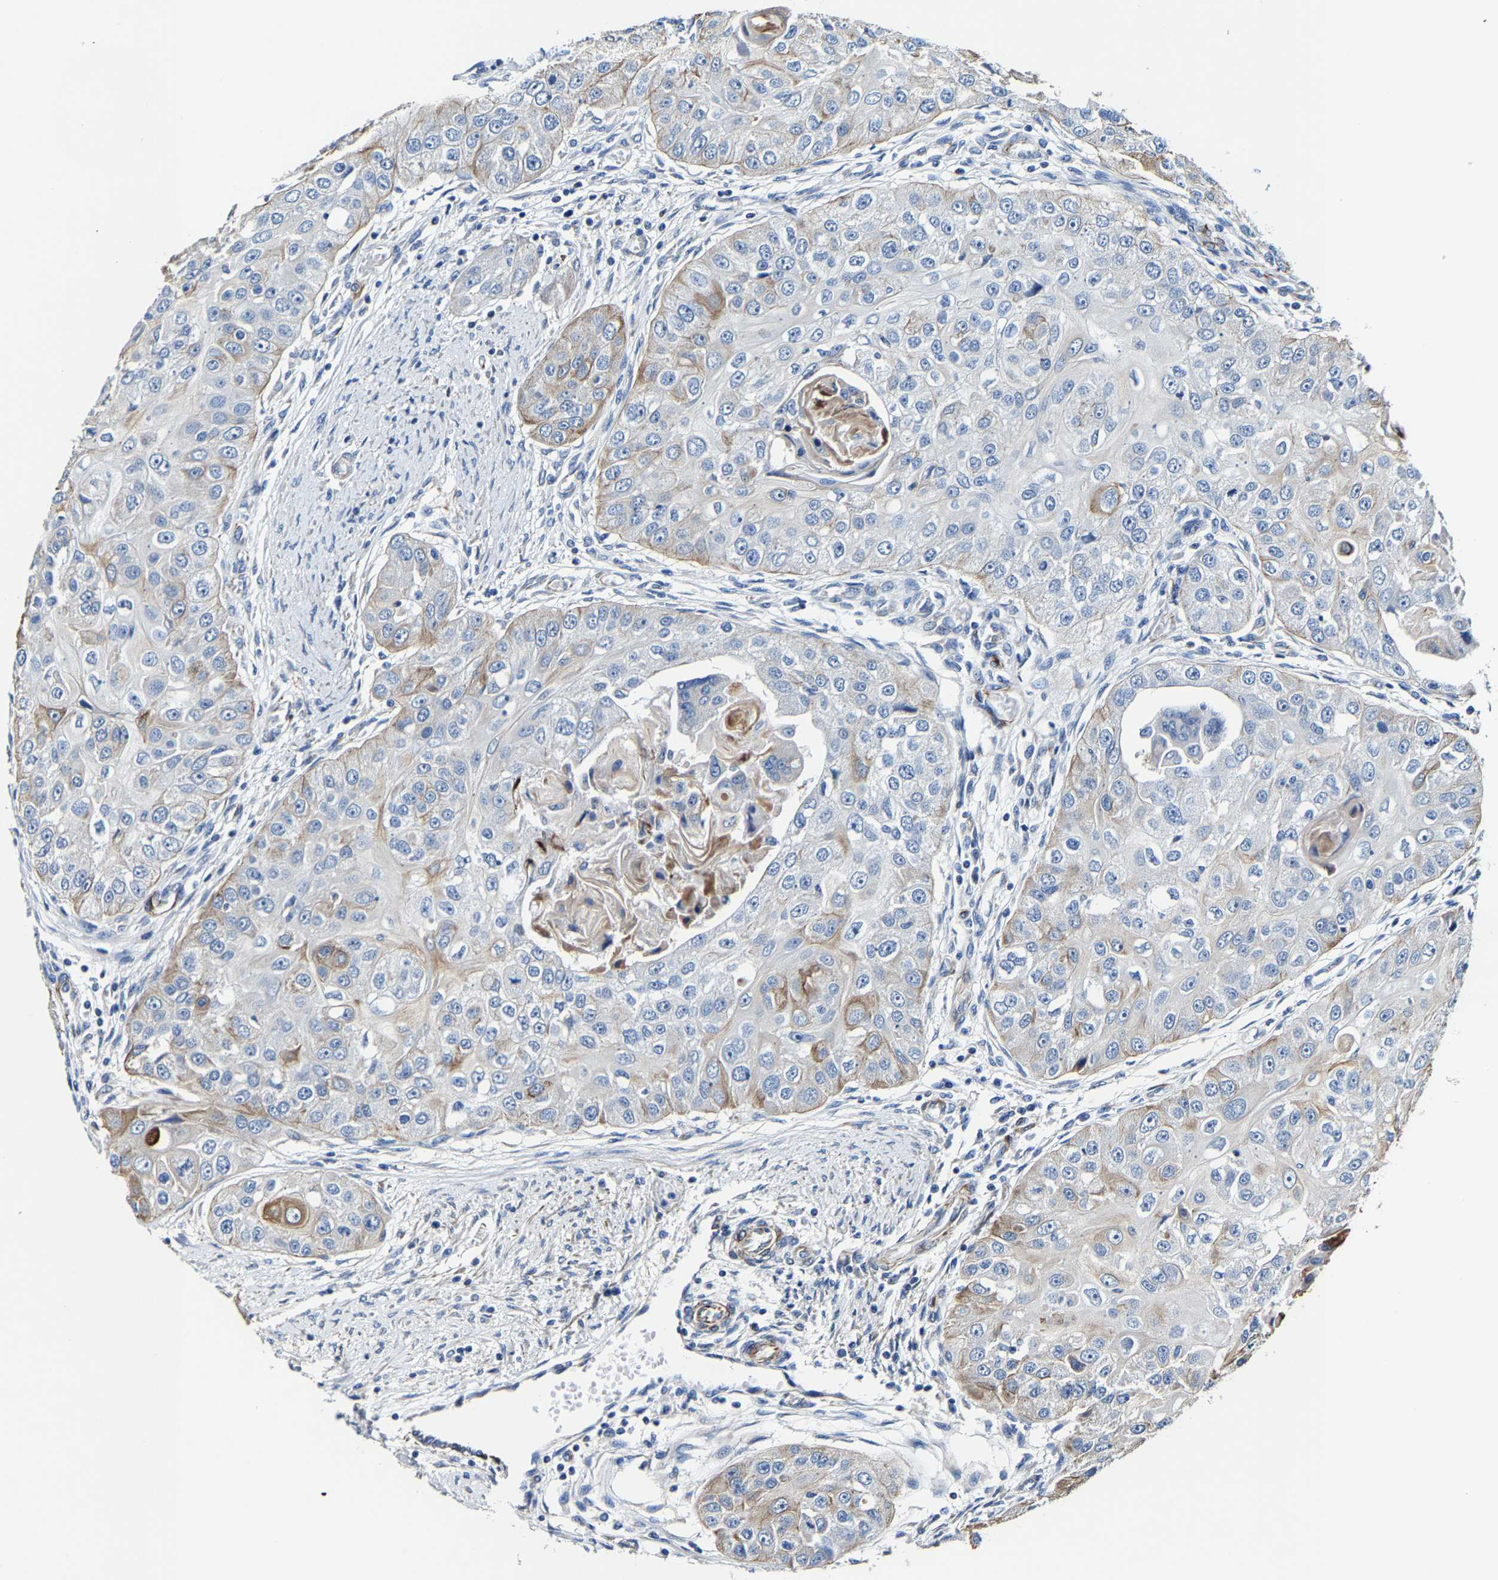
{"staining": {"intensity": "moderate", "quantity": "<25%", "location": "cytoplasmic/membranous"}, "tissue": "head and neck cancer", "cell_type": "Tumor cells", "image_type": "cancer", "snomed": [{"axis": "morphology", "description": "Normal tissue, NOS"}, {"axis": "morphology", "description": "Squamous cell carcinoma, NOS"}, {"axis": "topography", "description": "Skeletal muscle"}, {"axis": "topography", "description": "Head-Neck"}], "caption": "Squamous cell carcinoma (head and neck) stained with immunohistochemistry shows moderate cytoplasmic/membranous expression in about <25% of tumor cells.", "gene": "MMEL1", "patient": {"sex": "male", "age": 51}}